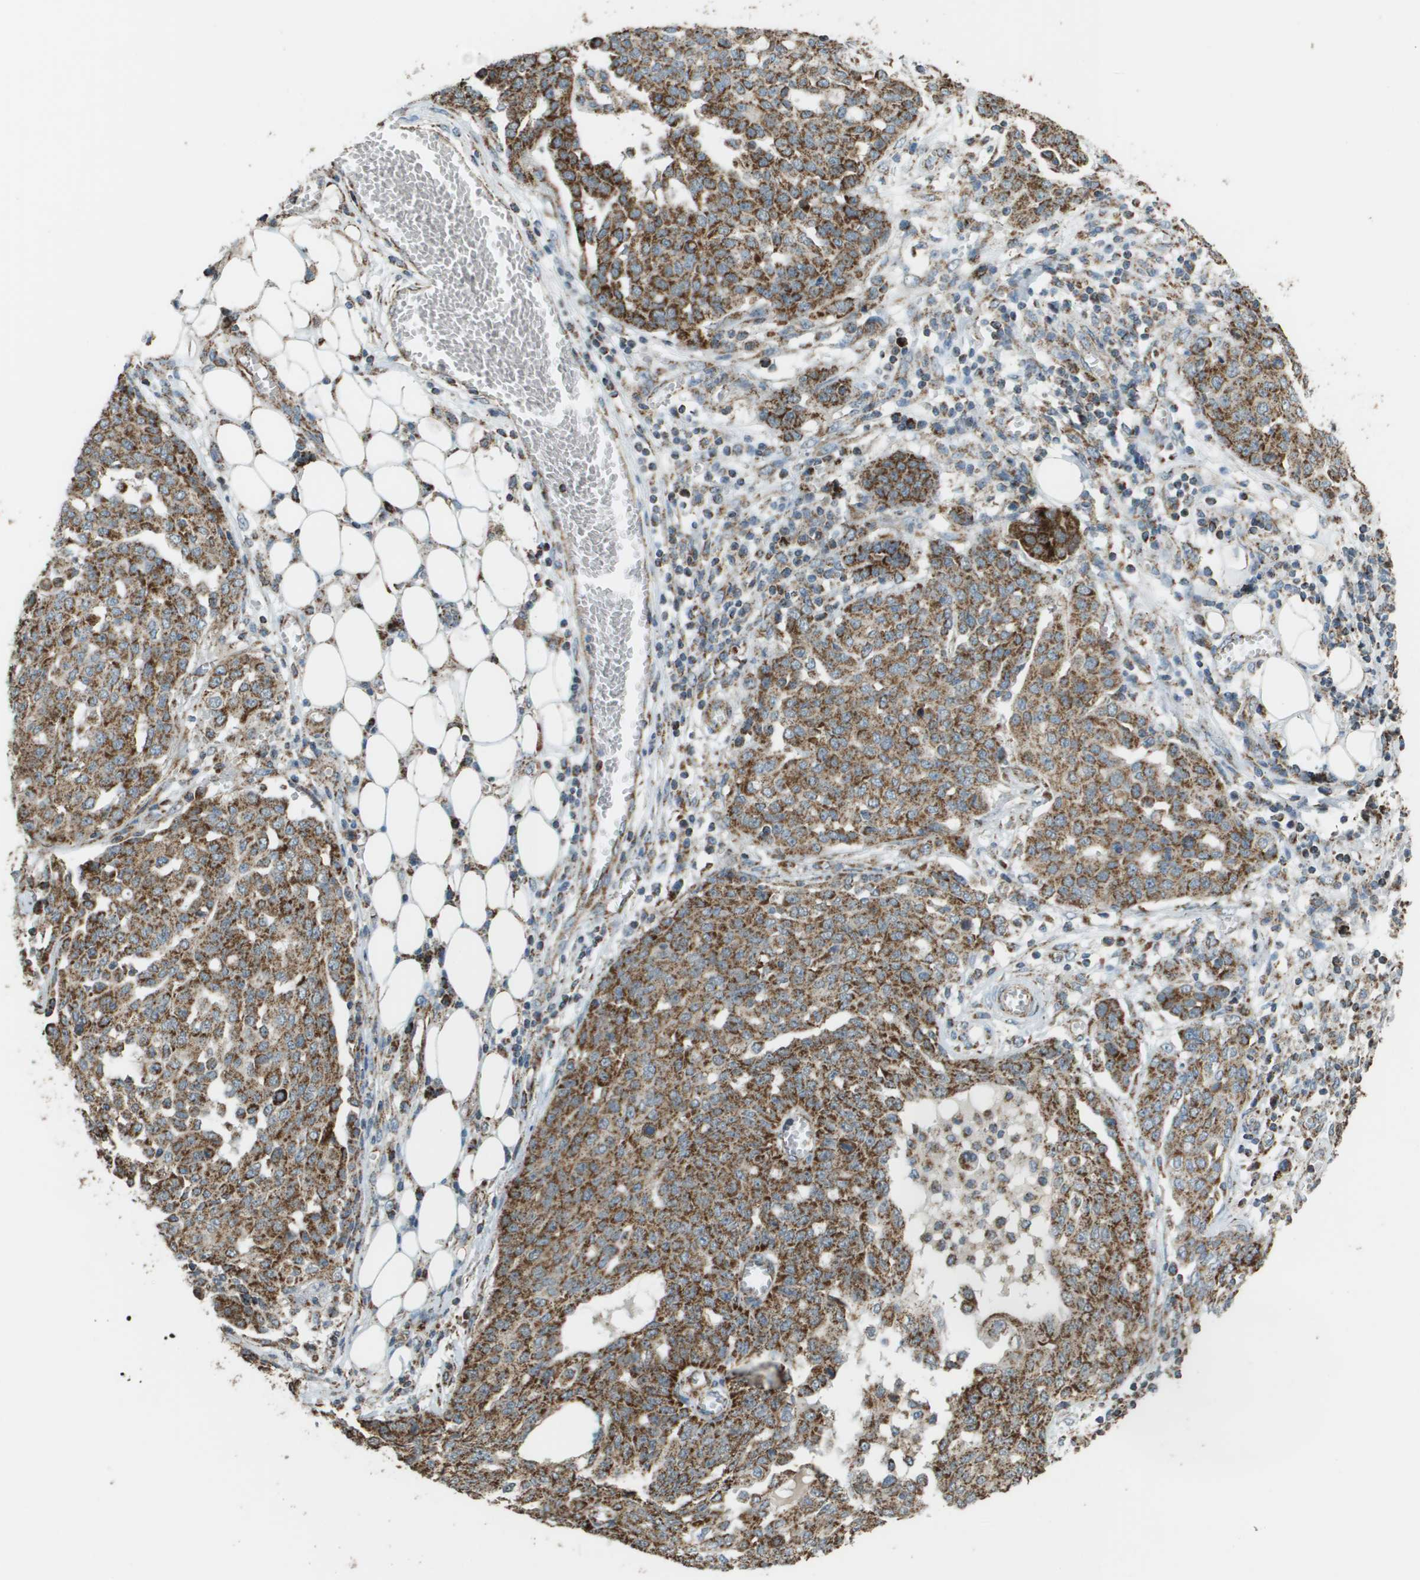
{"staining": {"intensity": "moderate", "quantity": ">75%", "location": "cytoplasmic/membranous"}, "tissue": "ovarian cancer", "cell_type": "Tumor cells", "image_type": "cancer", "snomed": [{"axis": "morphology", "description": "Cystadenocarcinoma, serous, NOS"}, {"axis": "topography", "description": "Soft tissue"}, {"axis": "topography", "description": "Ovary"}], "caption": "Immunohistochemistry (IHC) histopathology image of ovarian cancer (serous cystadenocarcinoma) stained for a protein (brown), which exhibits medium levels of moderate cytoplasmic/membranous expression in about >75% of tumor cells.", "gene": "FH", "patient": {"sex": "female", "age": 57}}